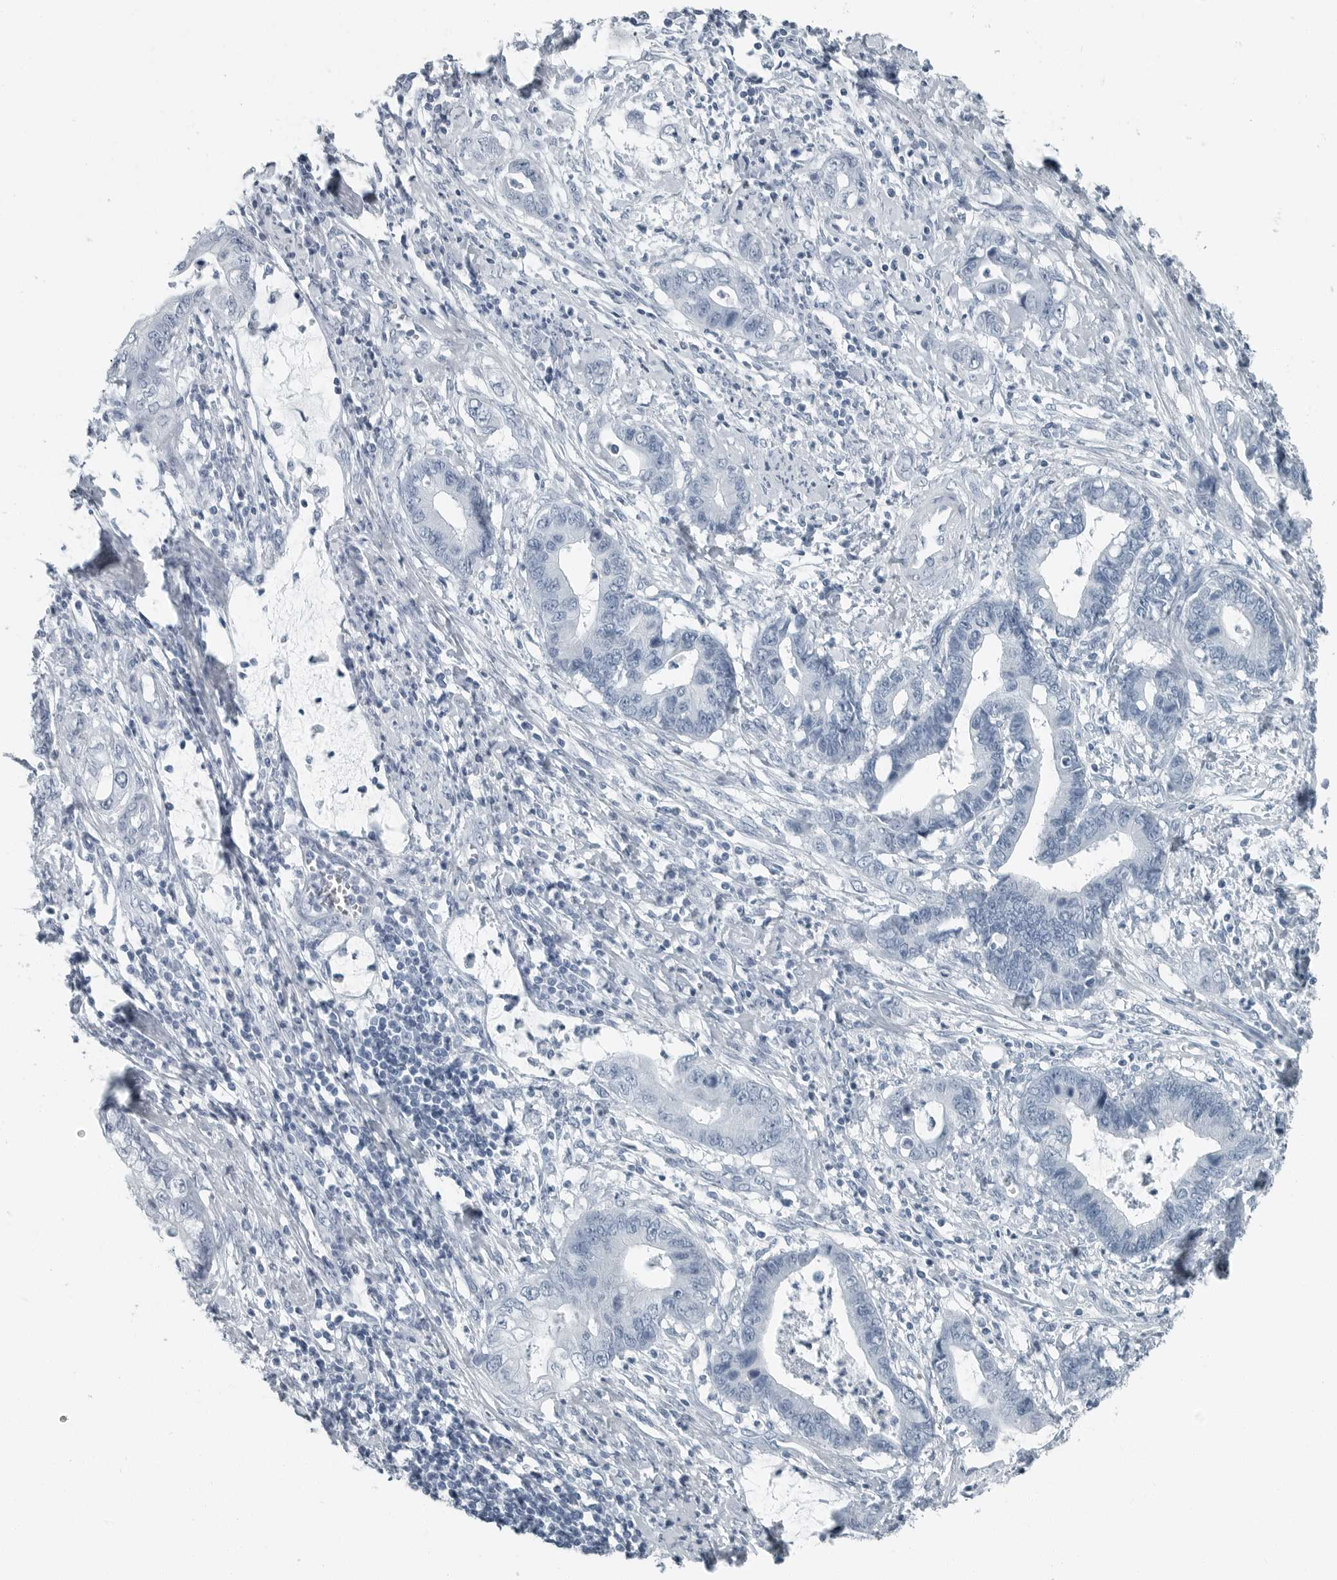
{"staining": {"intensity": "negative", "quantity": "none", "location": "none"}, "tissue": "cervical cancer", "cell_type": "Tumor cells", "image_type": "cancer", "snomed": [{"axis": "morphology", "description": "Adenocarcinoma, NOS"}, {"axis": "topography", "description": "Cervix"}], "caption": "Cervical adenocarcinoma stained for a protein using immunohistochemistry (IHC) demonstrates no expression tumor cells.", "gene": "ZPBP2", "patient": {"sex": "female", "age": 44}}